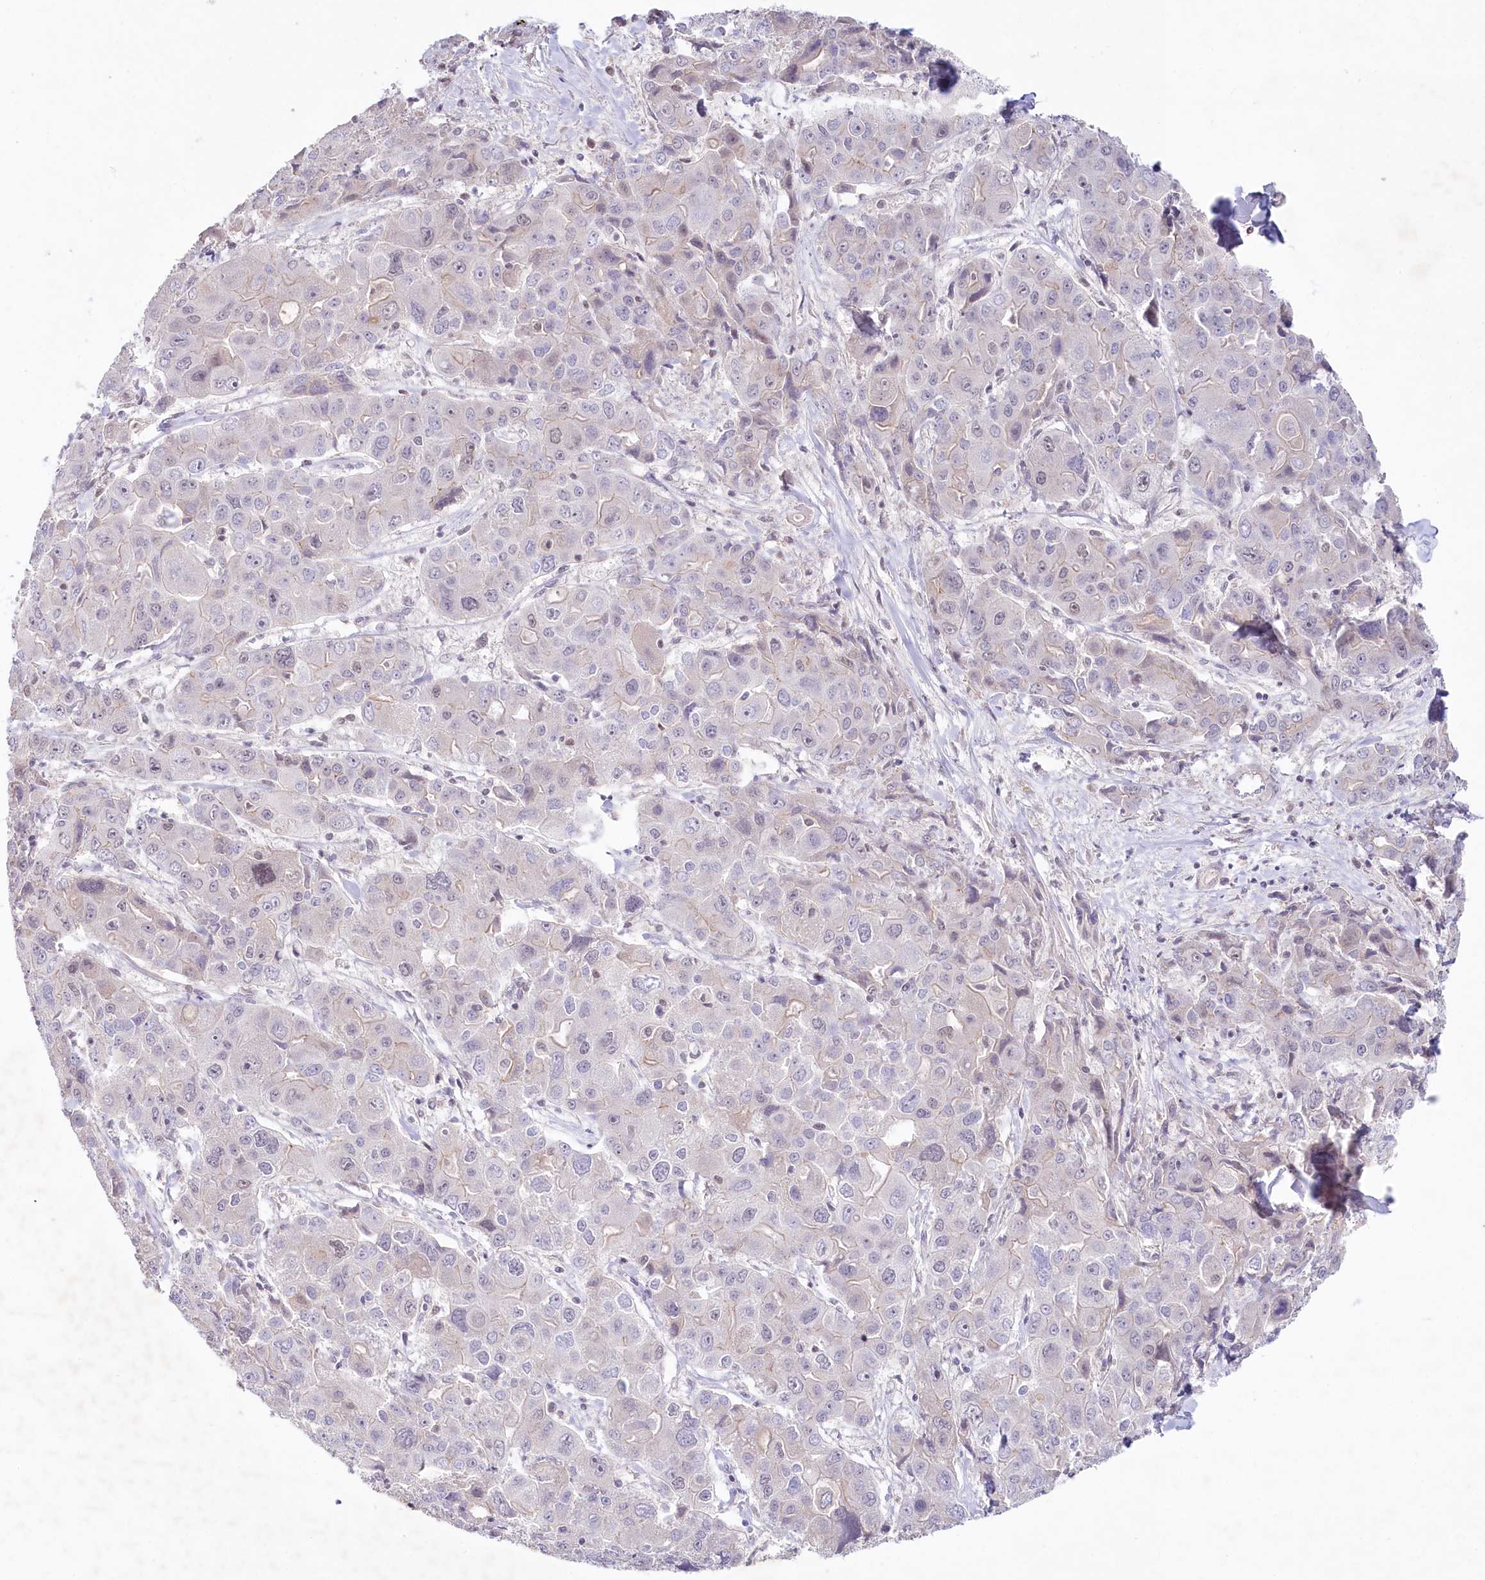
{"staining": {"intensity": "negative", "quantity": "none", "location": "none"}, "tissue": "liver cancer", "cell_type": "Tumor cells", "image_type": "cancer", "snomed": [{"axis": "morphology", "description": "Cholangiocarcinoma"}, {"axis": "topography", "description": "Liver"}], "caption": "This is an immunohistochemistry (IHC) photomicrograph of human liver cancer. There is no expression in tumor cells.", "gene": "AMTN", "patient": {"sex": "male", "age": 67}}